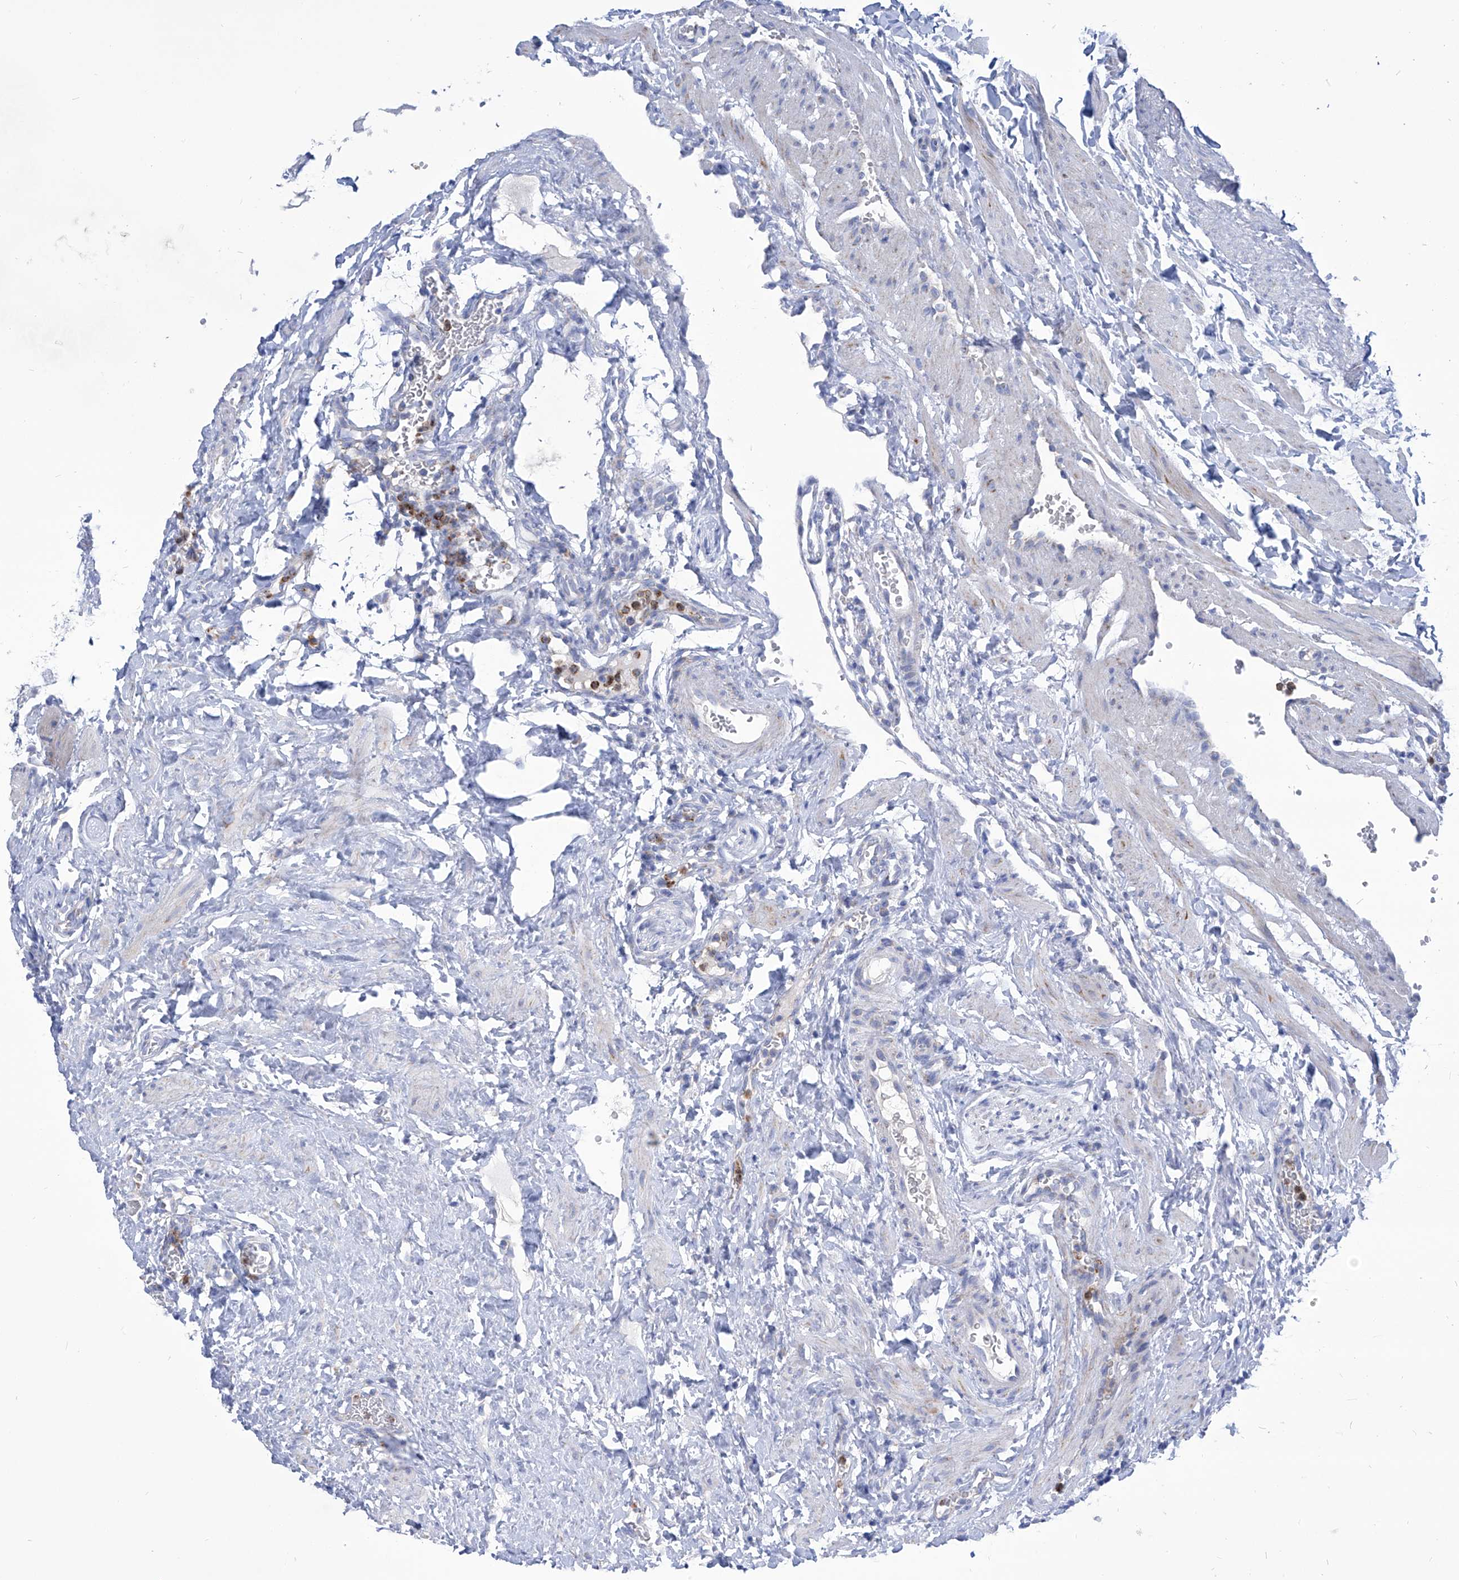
{"staining": {"intensity": "strong", "quantity": ">75%", "location": "cytoplasmic/membranous"}, "tissue": "ovary", "cell_type": "Follicle cells", "image_type": "normal", "snomed": [{"axis": "morphology", "description": "Normal tissue, NOS"}, {"axis": "morphology", "description": "Cyst, NOS"}, {"axis": "topography", "description": "Ovary"}], "caption": "Protein expression analysis of normal human ovary reveals strong cytoplasmic/membranous expression in approximately >75% of follicle cells.", "gene": "COQ3", "patient": {"sex": "female", "age": 33}}